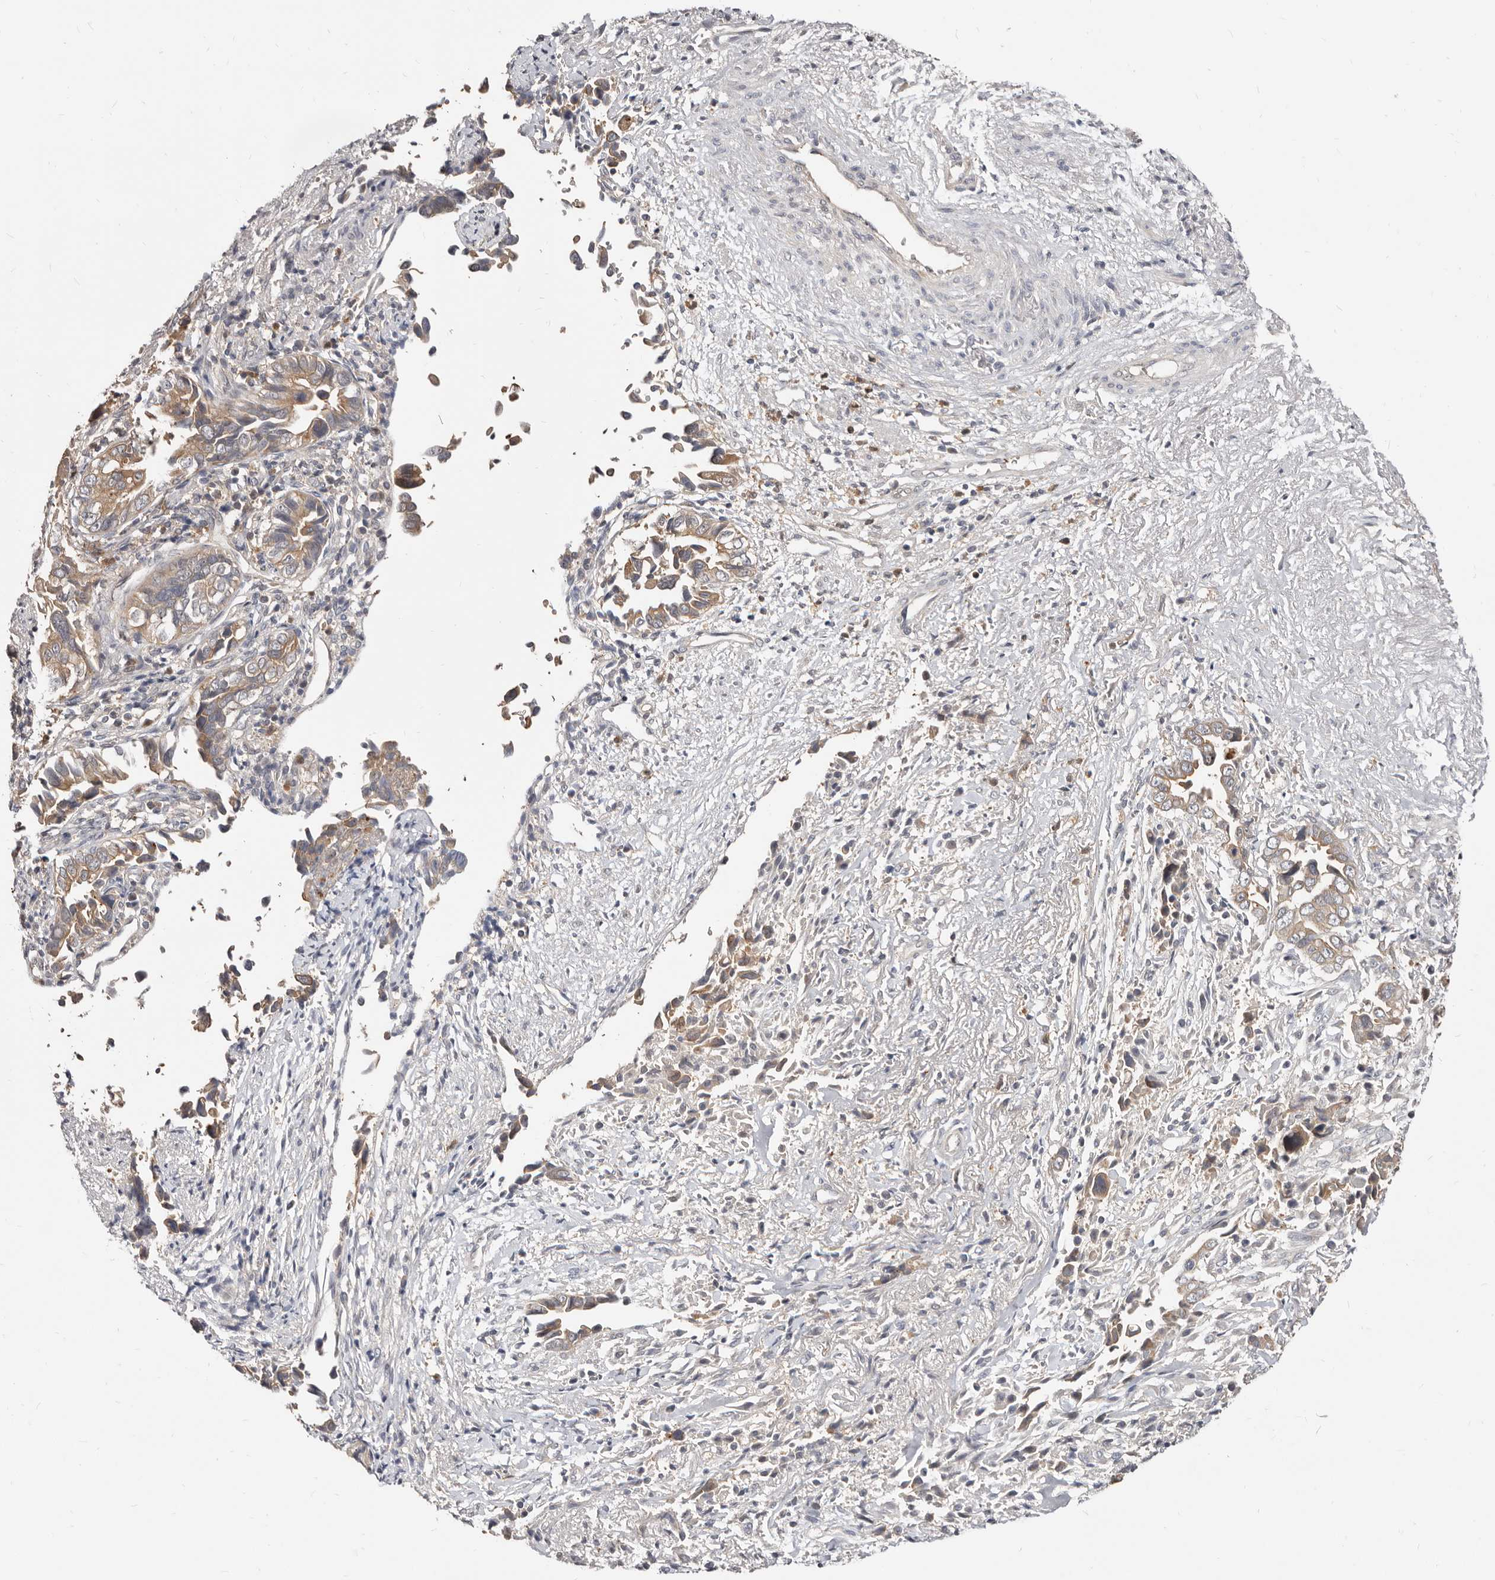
{"staining": {"intensity": "moderate", "quantity": ">75%", "location": "cytoplasmic/membranous"}, "tissue": "liver cancer", "cell_type": "Tumor cells", "image_type": "cancer", "snomed": [{"axis": "morphology", "description": "Cholangiocarcinoma"}, {"axis": "topography", "description": "Liver"}], "caption": "Liver cholangiocarcinoma tissue exhibits moderate cytoplasmic/membranous expression in about >75% of tumor cells, visualized by immunohistochemistry.", "gene": "TC2N", "patient": {"sex": "female", "age": 79}}